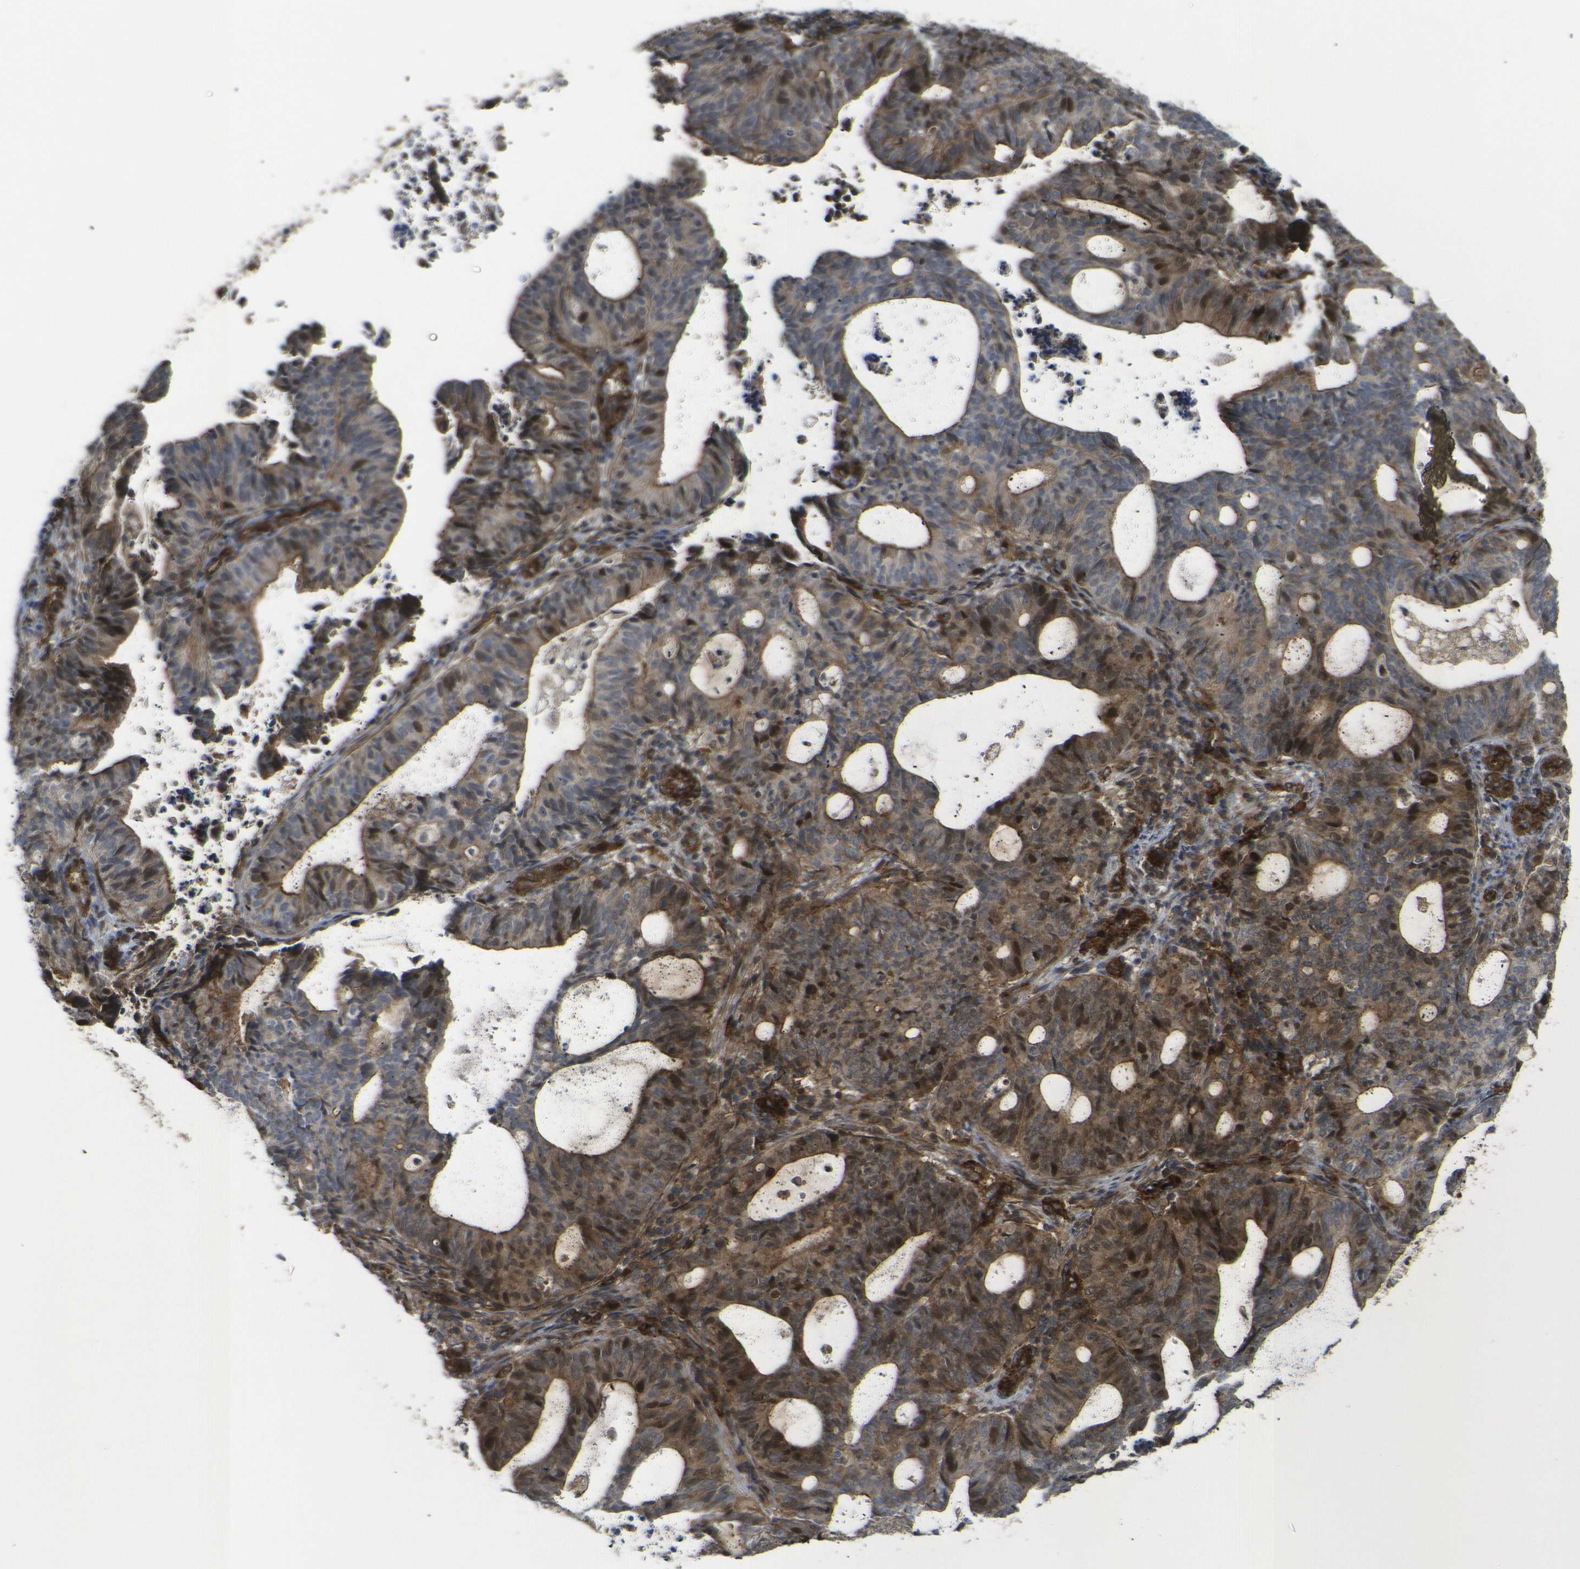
{"staining": {"intensity": "moderate", "quantity": ">75%", "location": "cytoplasmic/membranous,nuclear"}, "tissue": "endometrial cancer", "cell_type": "Tumor cells", "image_type": "cancer", "snomed": [{"axis": "morphology", "description": "Adenocarcinoma, NOS"}, {"axis": "topography", "description": "Uterus"}], "caption": "Tumor cells reveal medium levels of moderate cytoplasmic/membranous and nuclear expression in approximately >75% of cells in endometrial adenocarcinoma.", "gene": "ECE1", "patient": {"sex": "female", "age": 83}}